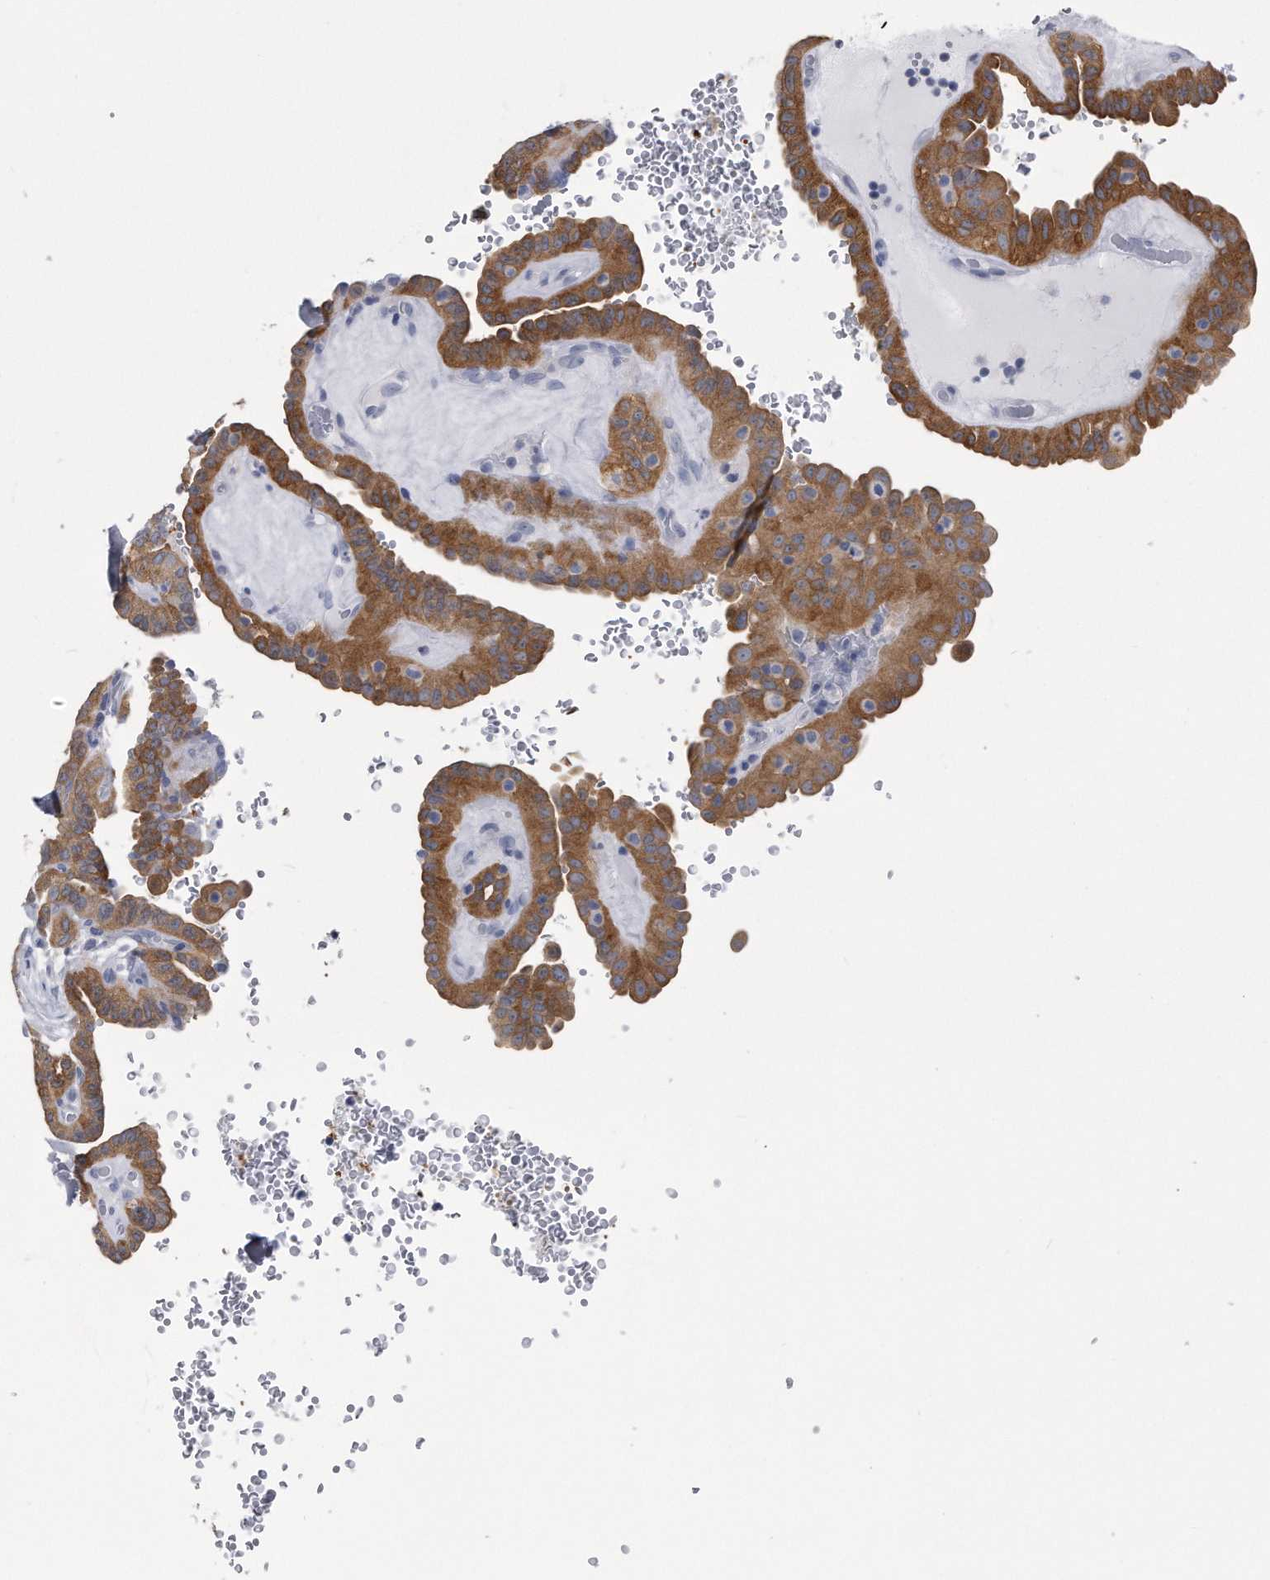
{"staining": {"intensity": "moderate", "quantity": ">75%", "location": "cytoplasmic/membranous"}, "tissue": "thyroid cancer", "cell_type": "Tumor cells", "image_type": "cancer", "snomed": [{"axis": "morphology", "description": "Papillary adenocarcinoma, NOS"}, {"axis": "topography", "description": "Thyroid gland"}], "caption": "Immunohistochemical staining of papillary adenocarcinoma (thyroid) exhibits moderate cytoplasmic/membranous protein expression in about >75% of tumor cells.", "gene": "PYGB", "patient": {"sex": "male", "age": 77}}